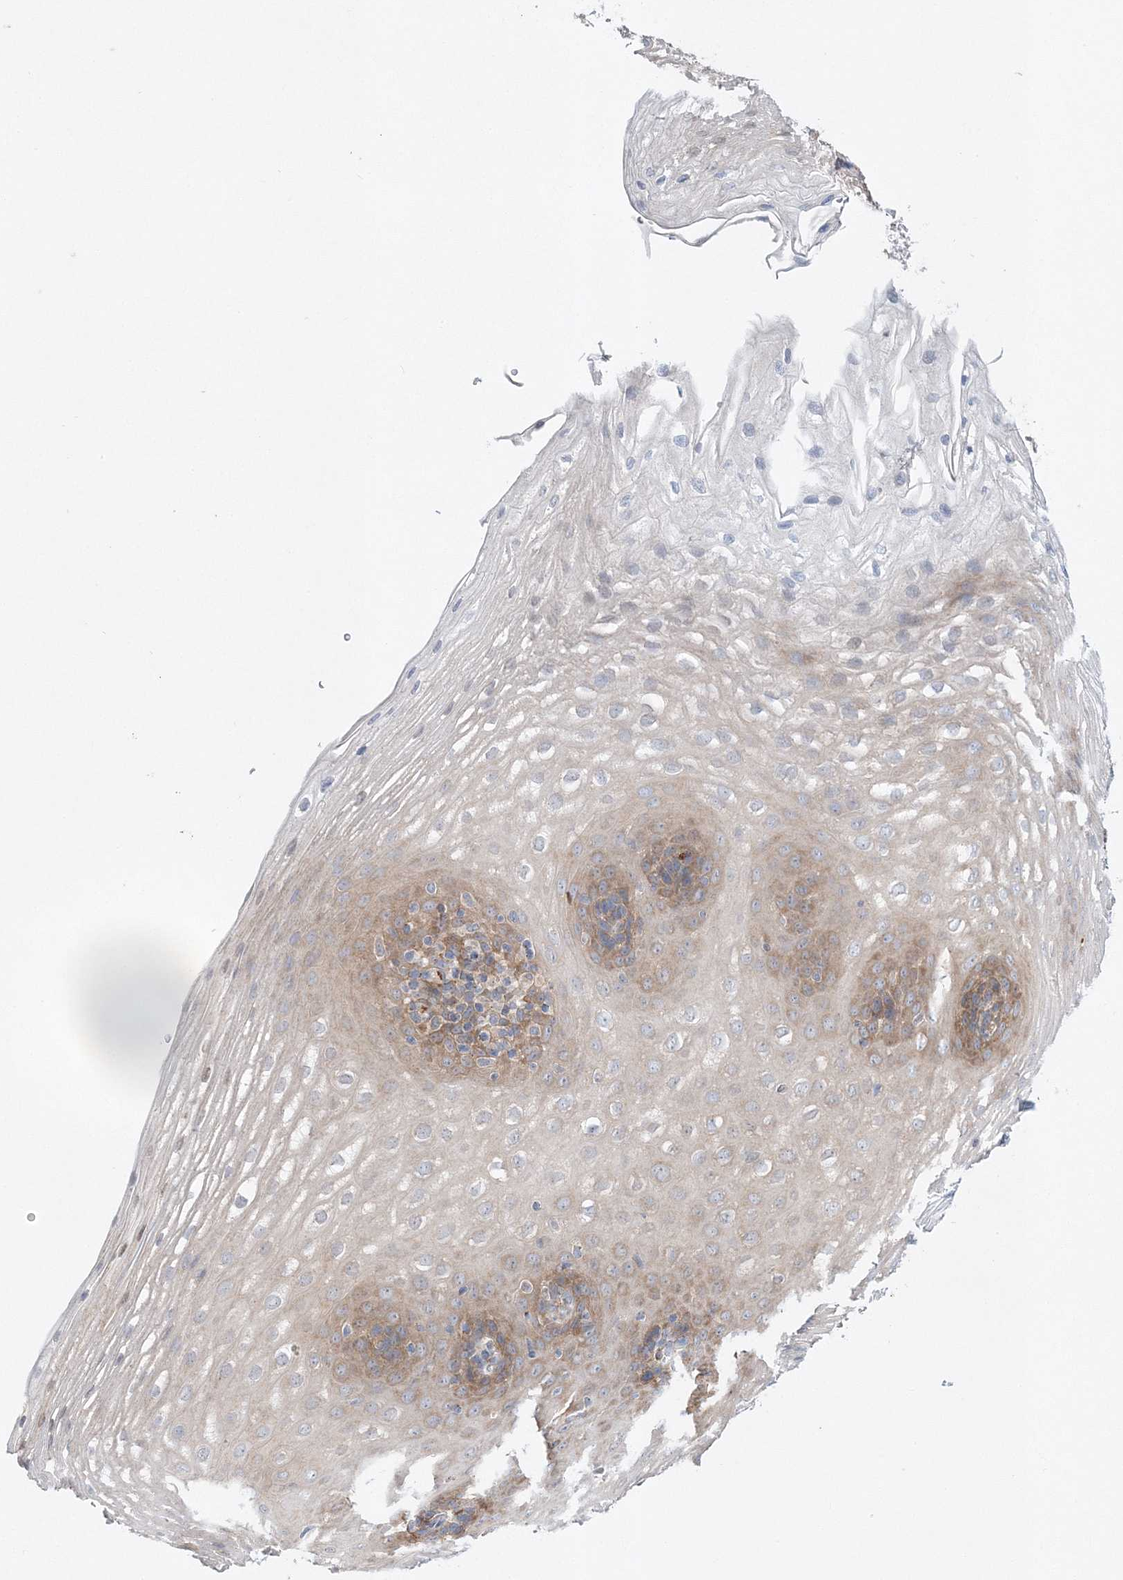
{"staining": {"intensity": "moderate", "quantity": "25%-75%", "location": "cytoplasmic/membranous"}, "tissue": "esophagus", "cell_type": "Squamous epithelial cells", "image_type": "normal", "snomed": [{"axis": "morphology", "description": "Normal tissue, NOS"}, {"axis": "topography", "description": "Esophagus"}], "caption": "Immunohistochemical staining of normal human esophagus displays 25%-75% levels of moderate cytoplasmic/membranous protein positivity in approximately 25%-75% of squamous epithelial cells.", "gene": "C3orf38", "patient": {"sex": "female", "age": 66}}